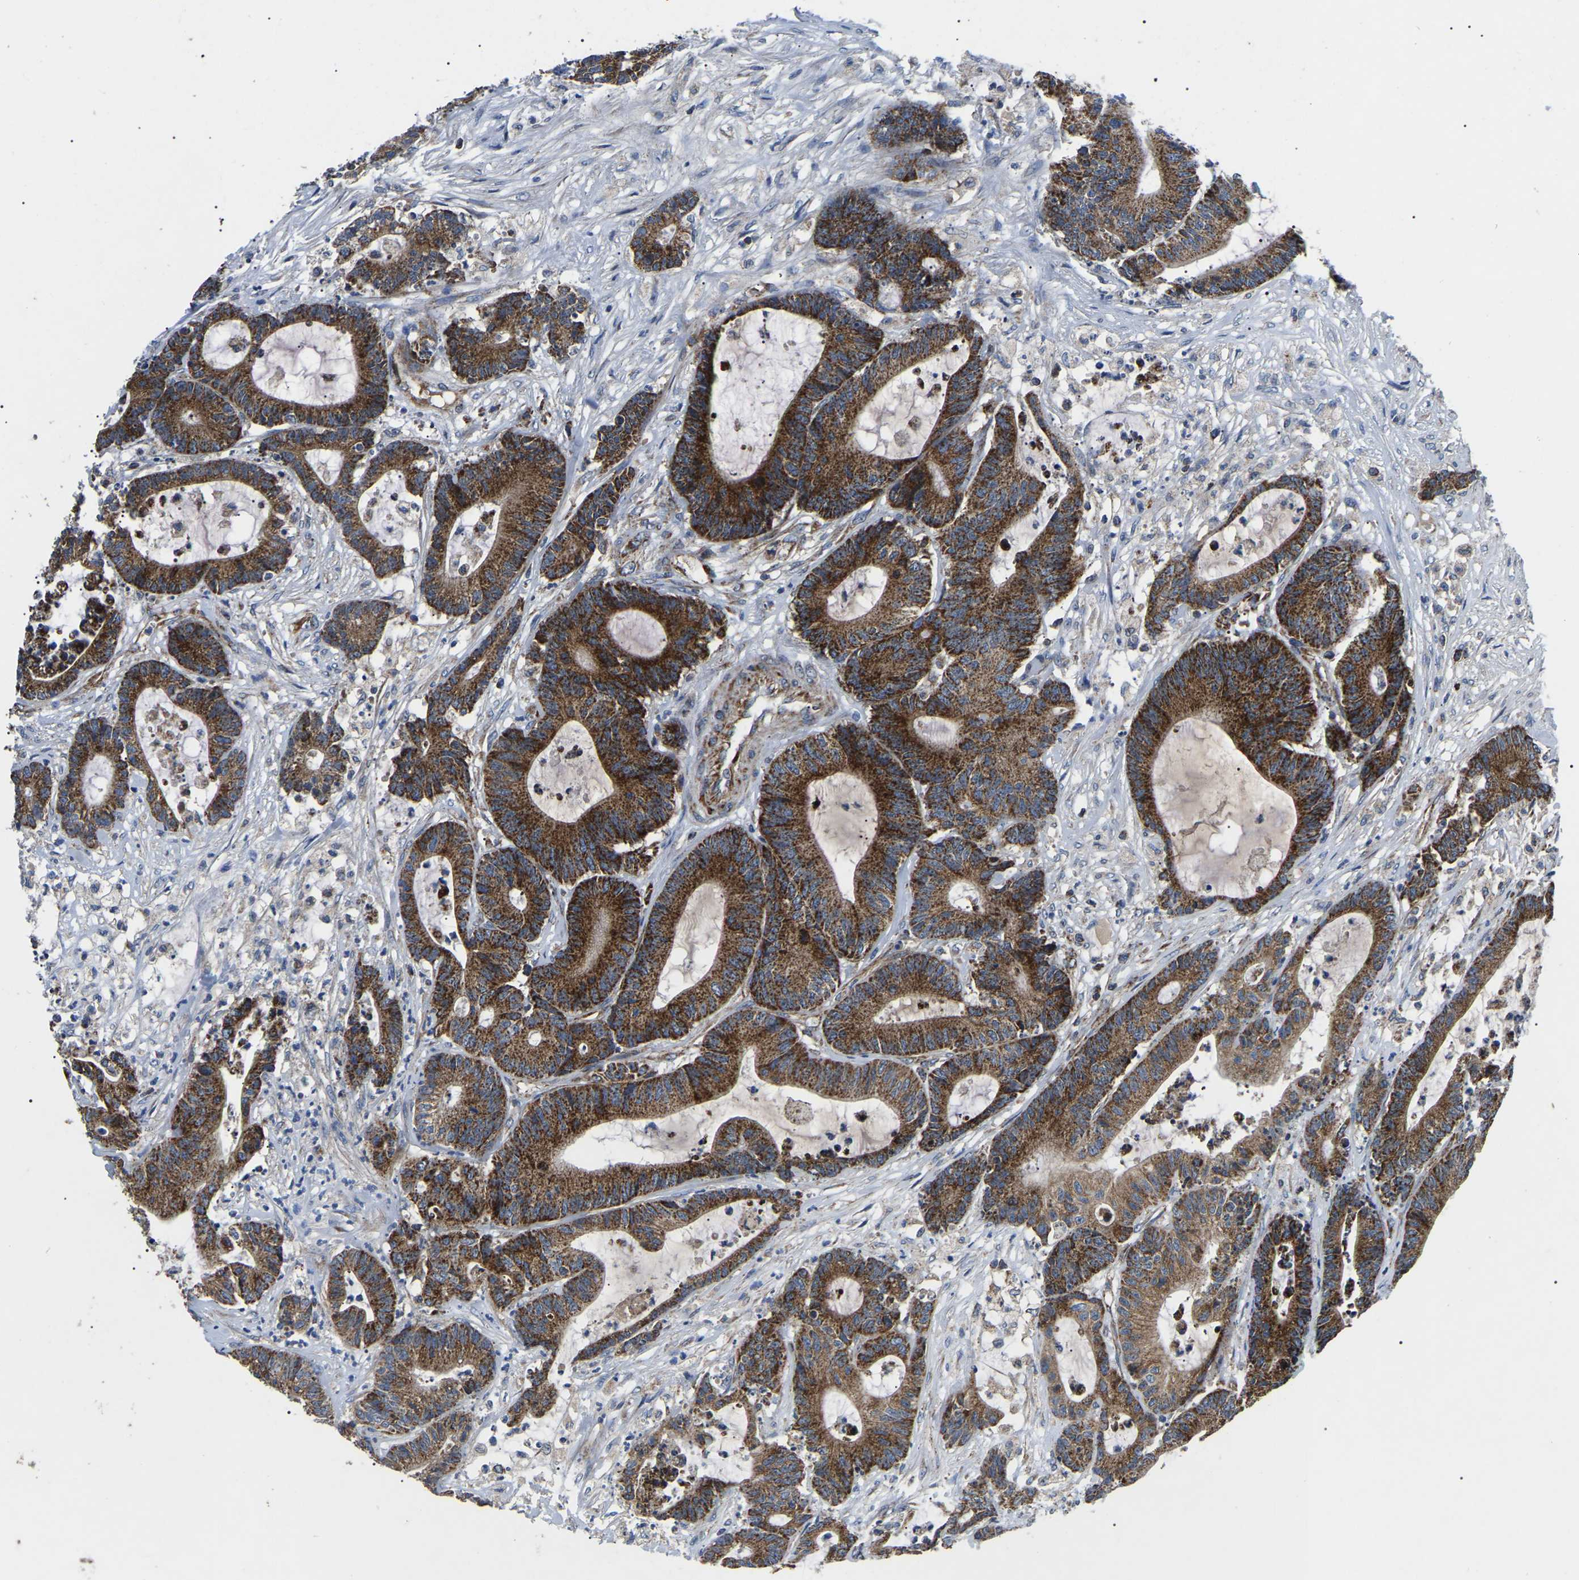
{"staining": {"intensity": "strong", "quantity": ">75%", "location": "cytoplasmic/membranous"}, "tissue": "colorectal cancer", "cell_type": "Tumor cells", "image_type": "cancer", "snomed": [{"axis": "morphology", "description": "Adenocarcinoma, NOS"}, {"axis": "topography", "description": "Colon"}], "caption": "Immunohistochemical staining of adenocarcinoma (colorectal) exhibits high levels of strong cytoplasmic/membranous protein staining in approximately >75% of tumor cells. The protein of interest is stained brown, and the nuclei are stained in blue (DAB IHC with brightfield microscopy, high magnification).", "gene": "PPM1E", "patient": {"sex": "female", "age": 84}}